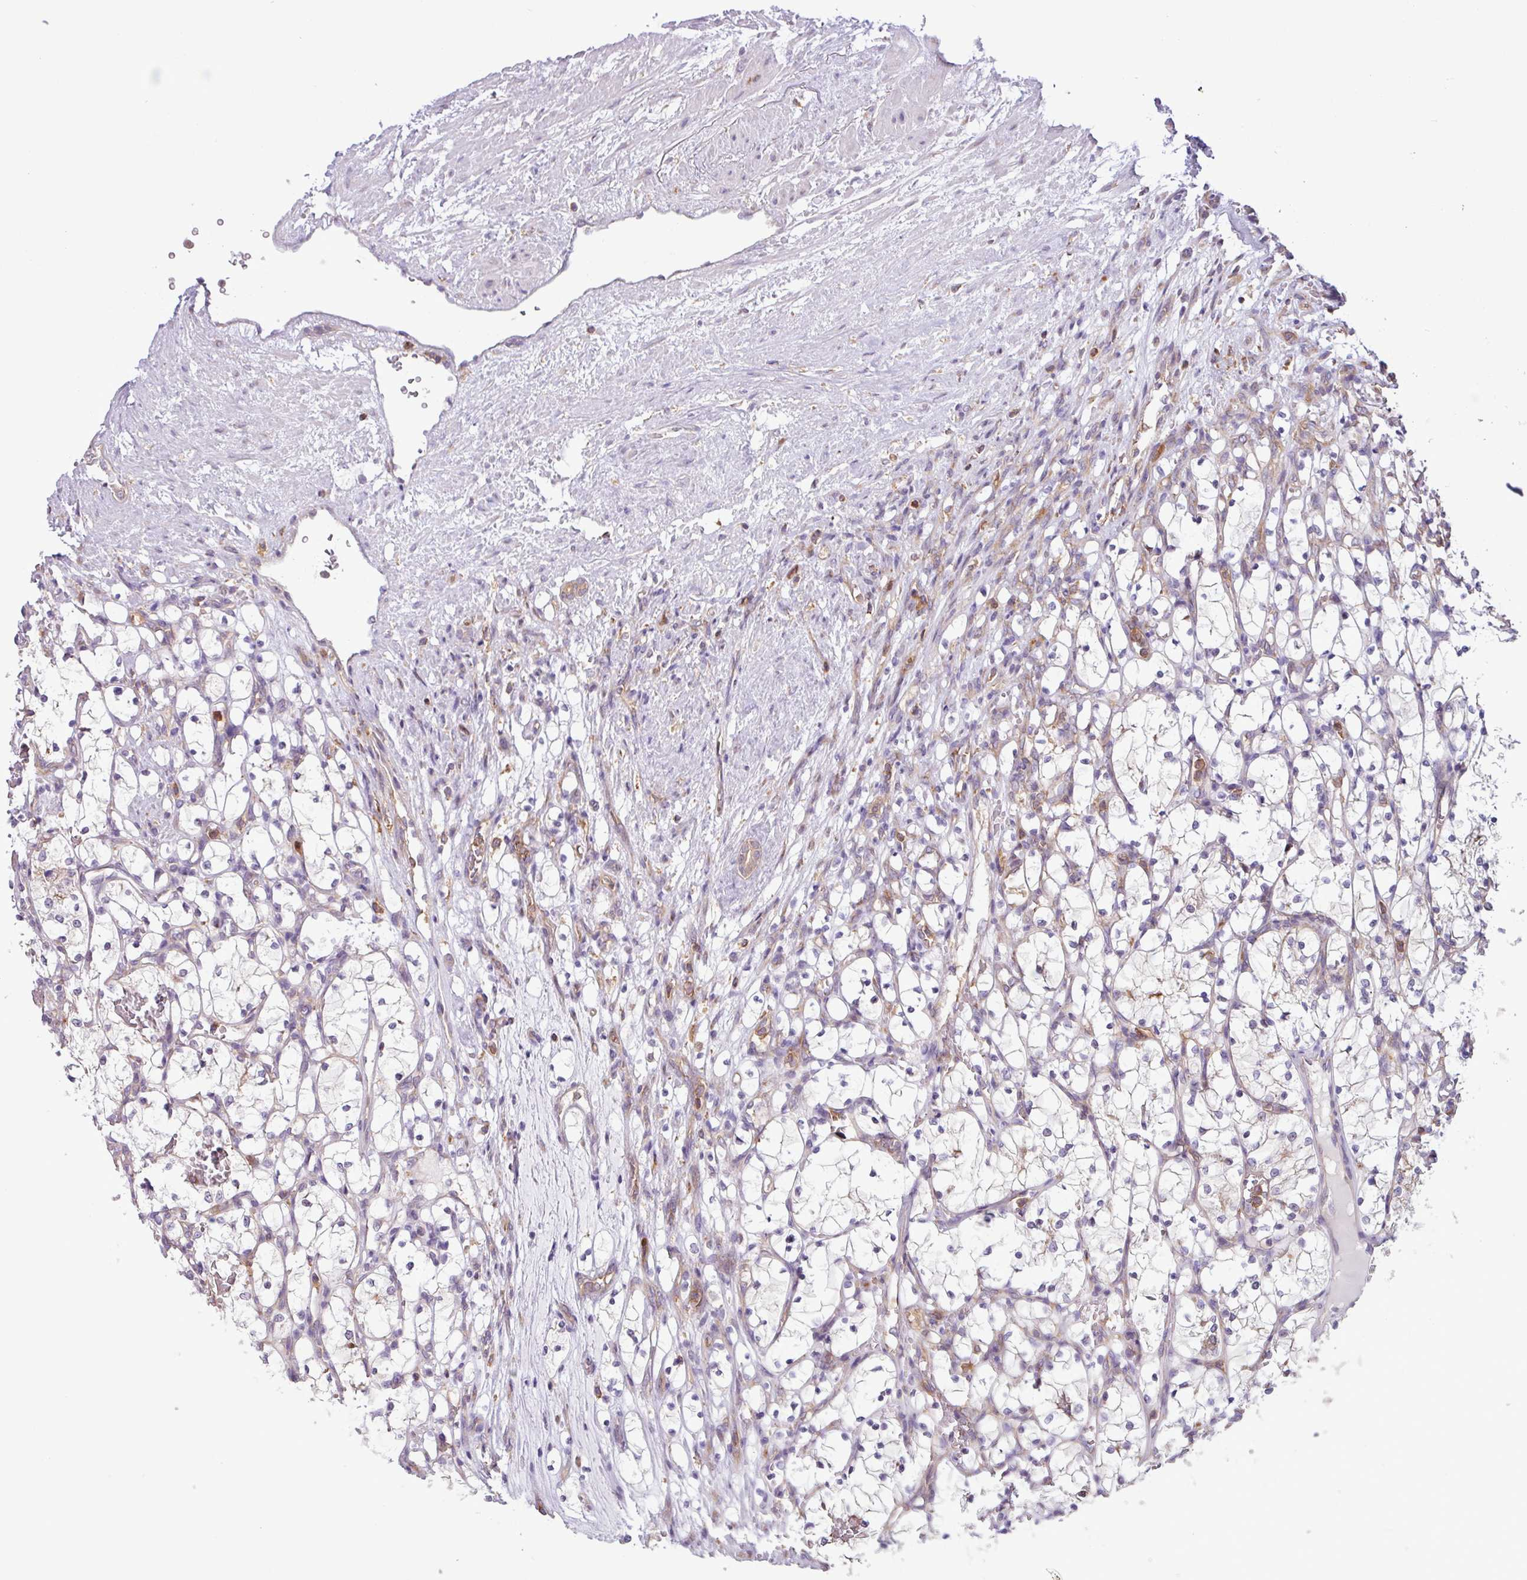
{"staining": {"intensity": "negative", "quantity": "none", "location": "none"}, "tissue": "renal cancer", "cell_type": "Tumor cells", "image_type": "cancer", "snomed": [{"axis": "morphology", "description": "Adenocarcinoma, NOS"}, {"axis": "topography", "description": "Kidney"}], "caption": "Renal cancer (adenocarcinoma) was stained to show a protein in brown. There is no significant expression in tumor cells. (Brightfield microscopy of DAB (3,3'-diaminobenzidine) immunohistochemistry (IHC) at high magnification).", "gene": "ACTR3", "patient": {"sex": "female", "age": 69}}